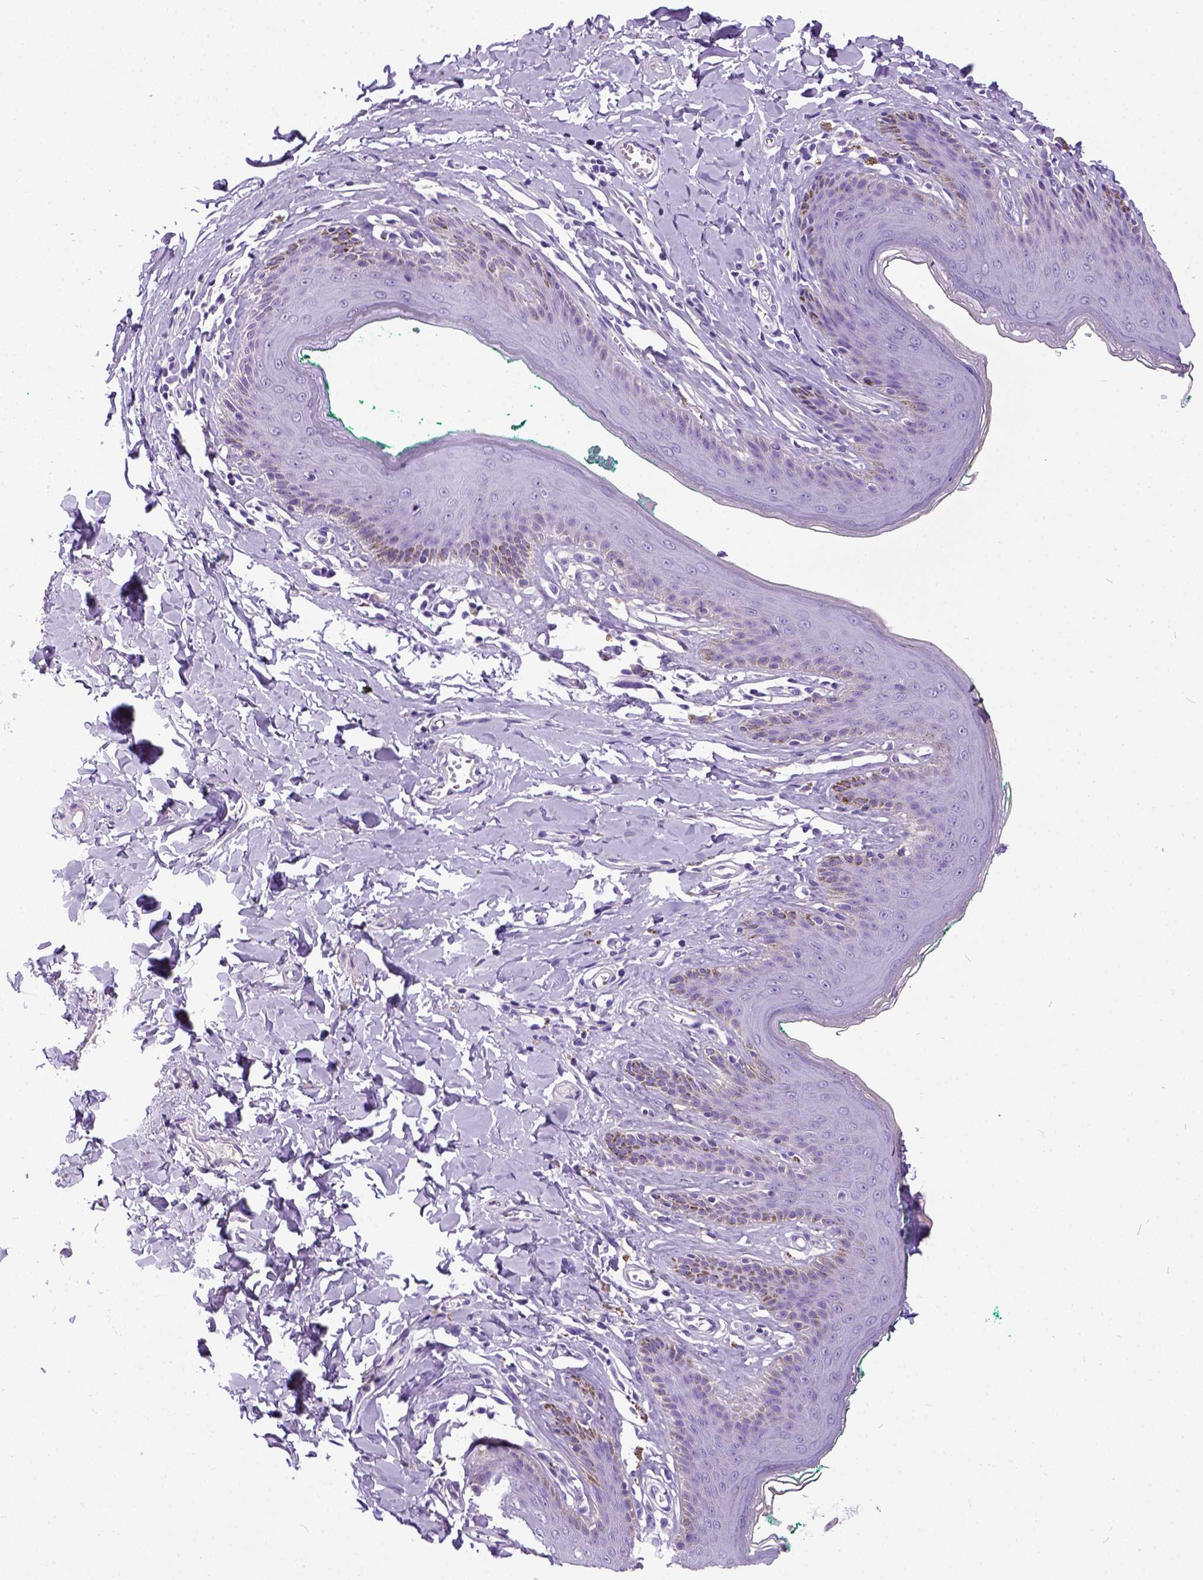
{"staining": {"intensity": "negative", "quantity": "none", "location": "none"}, "tissue": "skin", "cell_type": "Epidermal cells", "image_type": "normal", "snomed": [{"axis": "morphology", "description": "Normal tissue, NOS"}, {"axis": "topography", "description": "Vulva"}, {"axis": "topography", "description": "Peripheral nerve tissue"}], "caption": "Skin stained for a protein using IHC displays no expression epidermal cells.", "gene": "IGF2", "patient": {"sex": "female", "age": 66}}